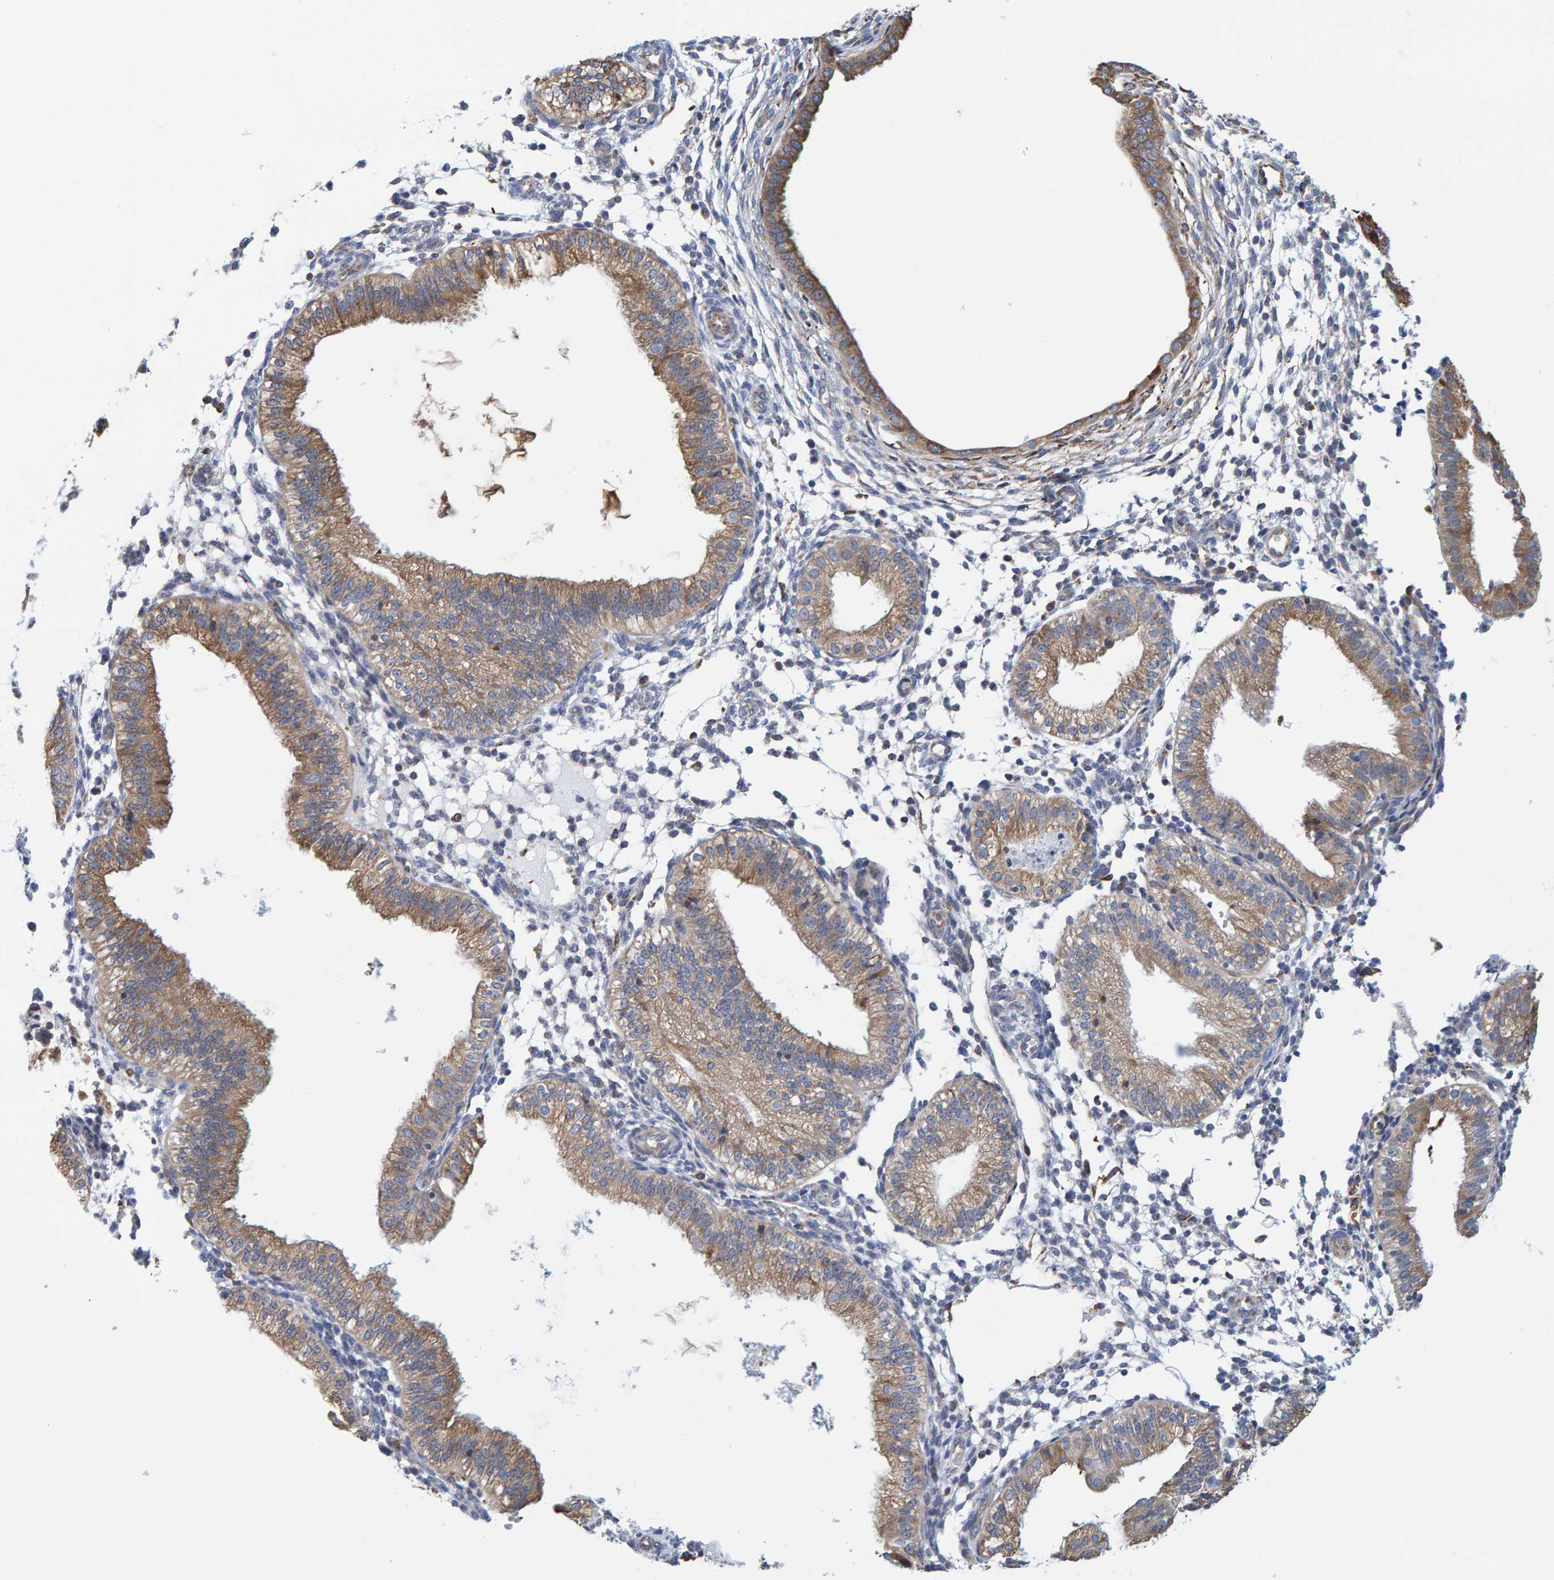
{"staining": {"intensity": "negative", "quantity": "none", "location": "none"}, "tissue": "endometrium", "cell_type": "Cells in endometrial stroma", "image_type": "normal", "snomed": [{"axis": "morphology", "description": "Normal tissue, NOS"}, {"axis": "topography", "description": "Endometrium"}], "caption": "Immunohistochemical staining of unremarkable human endometrium displays no significant positivity in cells in endometrial stroma. (DAB (3,3'-diaminobenzidine) immunohistochemistry (IHC) with hematoxylin counter stain).", "gene": "SGPL1", "patient": {"sex": "female", "age": 39}}